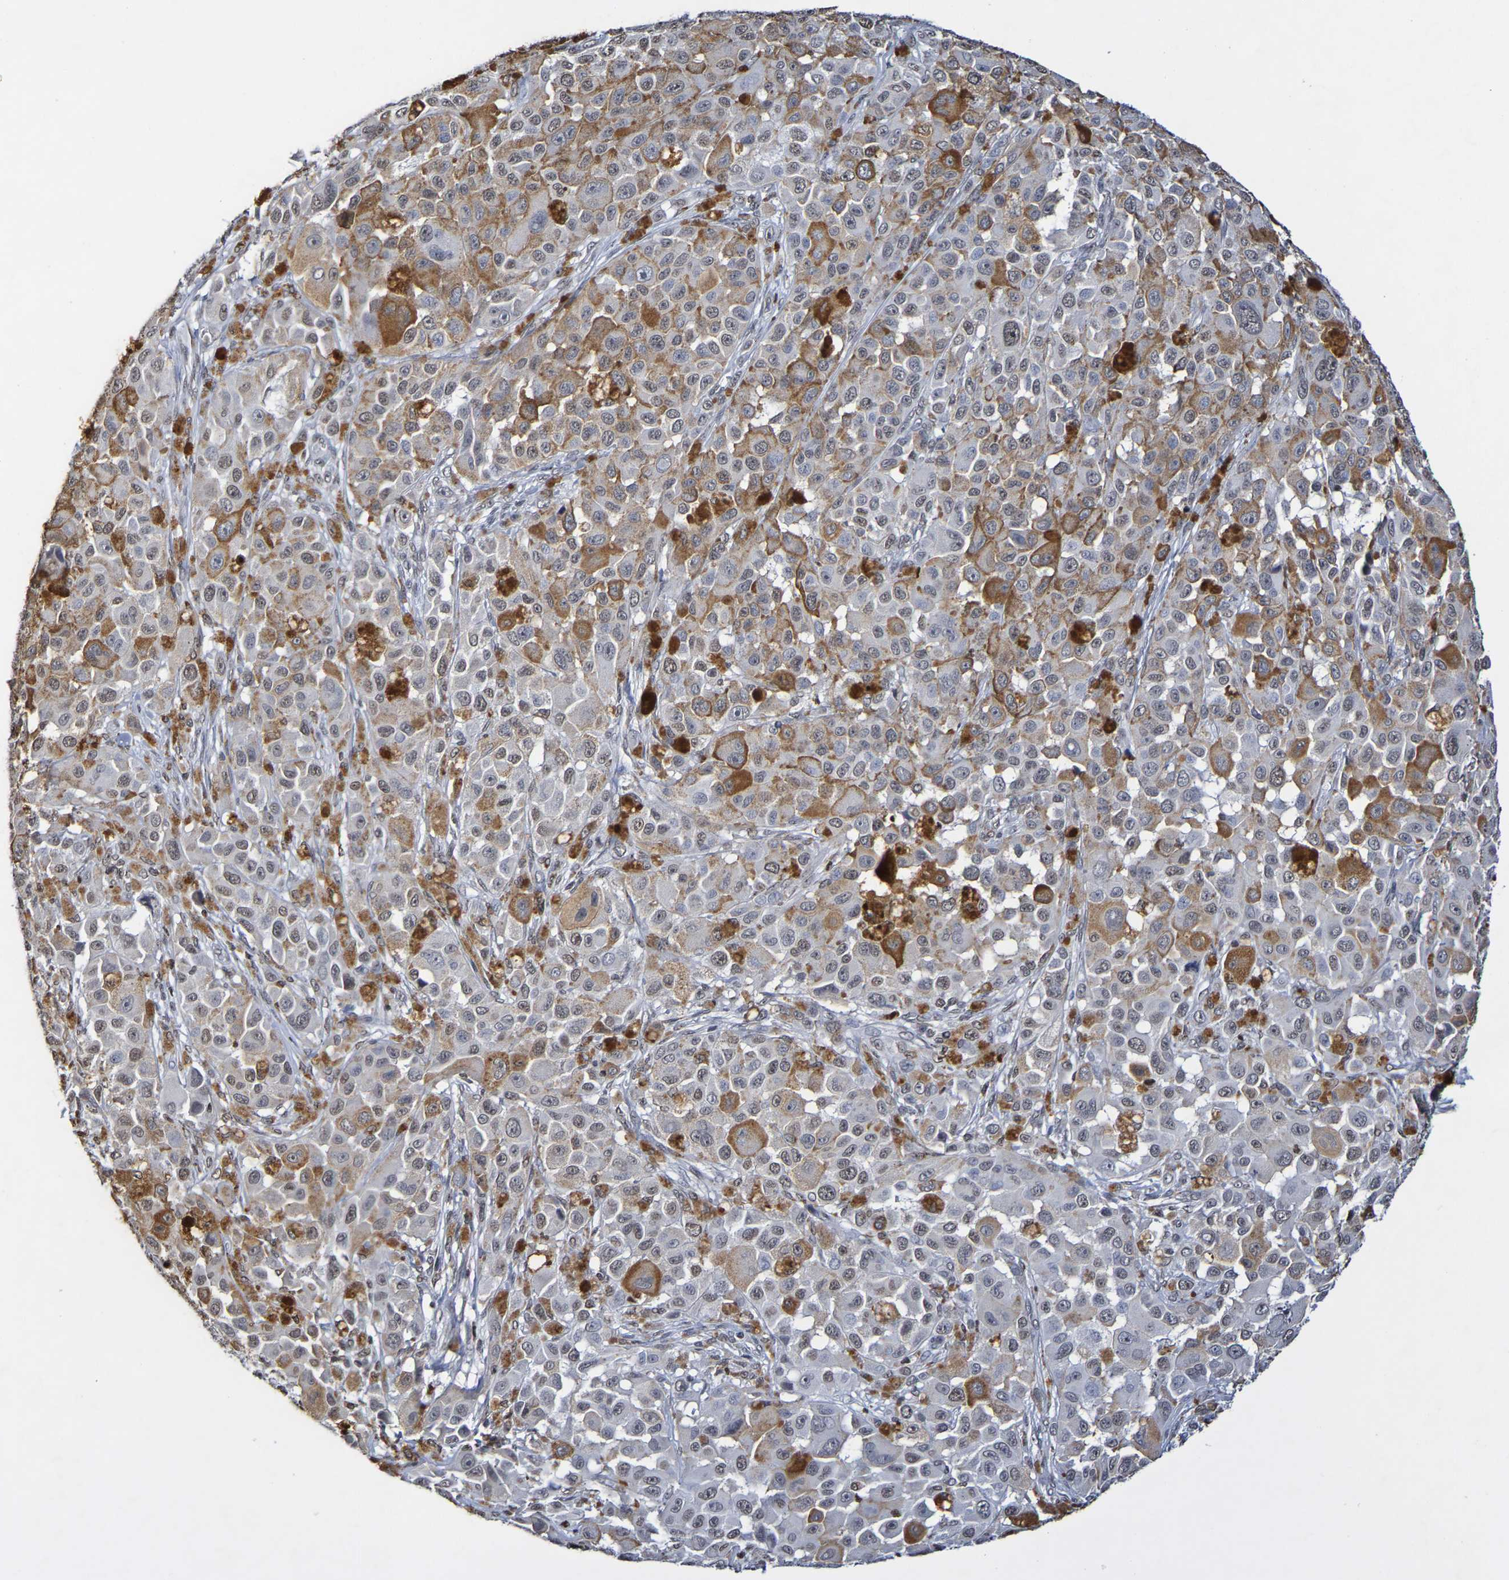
{"staining": {"intensity": "weak", "quantity": "<25%", "location": "nuclear"}, "tissue": "melanoma", "cell_type": "Tumor cells", "image_type": "cancer", "snomed": [{"axis": "morphology", "description": "Malignant melanoma, NOS"}, {"axis": "topography", "description": "Skin"}], "caption": "DAB immunohistochemical staining of melanoma reveals no significant staining in tumor cells.", "gene": "ATF4", "patient": {"sex": "male", "age": 96}}